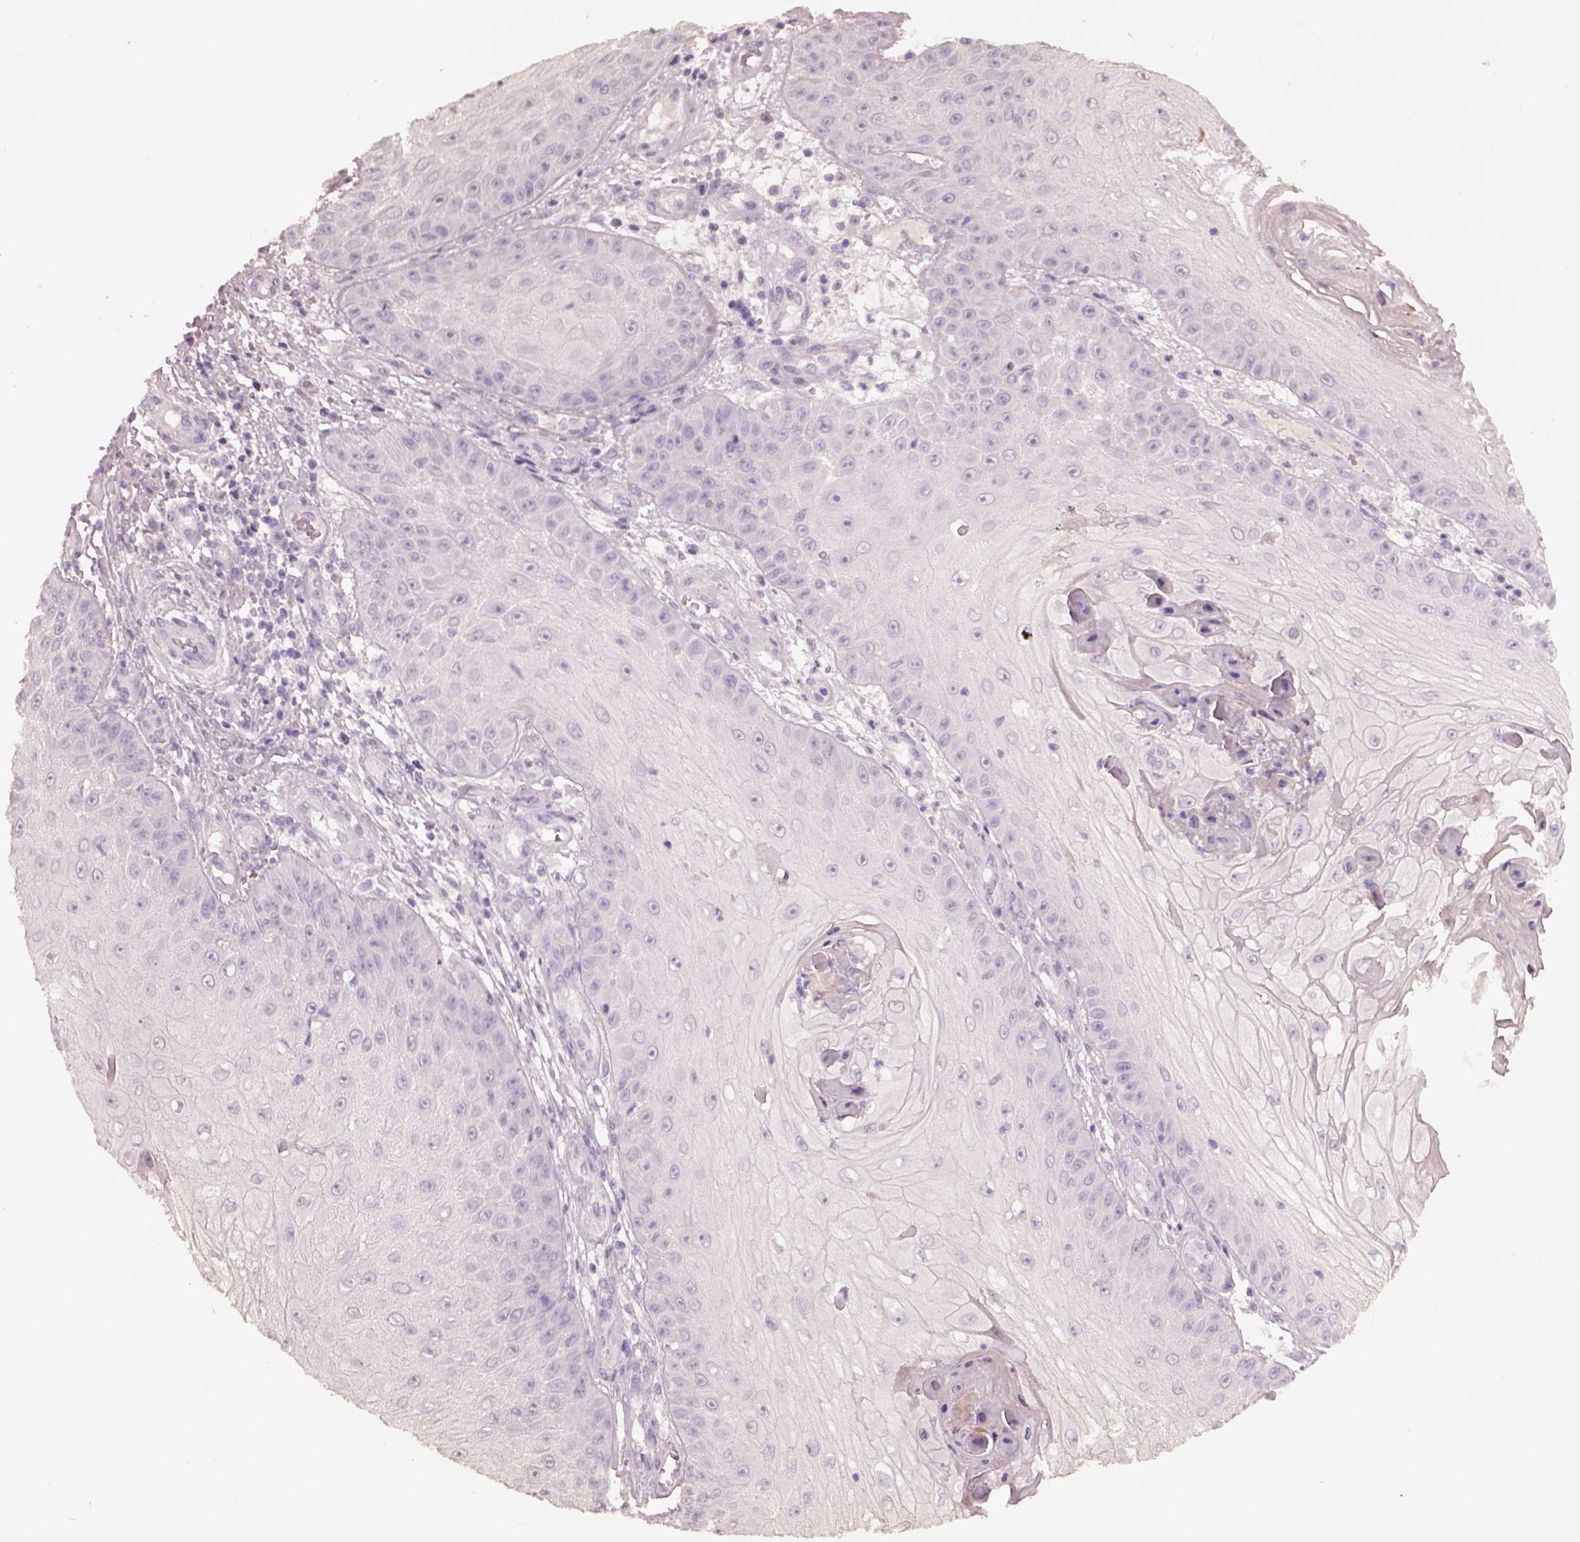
{"staining": {"intensity": "negative", "quantity": "none", "location": "none"}, "tissue": "skin cancer", "cell_type": "Tumor cells", "image_type": "cancer", "snomed": [{"axis": "morphology", "description": "Squamous cell carcinoma, NOS"}, {"axis": "topography", "description": "Skin"}], "caption": "Immunohistochemical staining of human skin cancer reveals no significant staining in tumor cells.", "gene": "KCNIP3", "patient": {"sex": "male", "age": 70}}